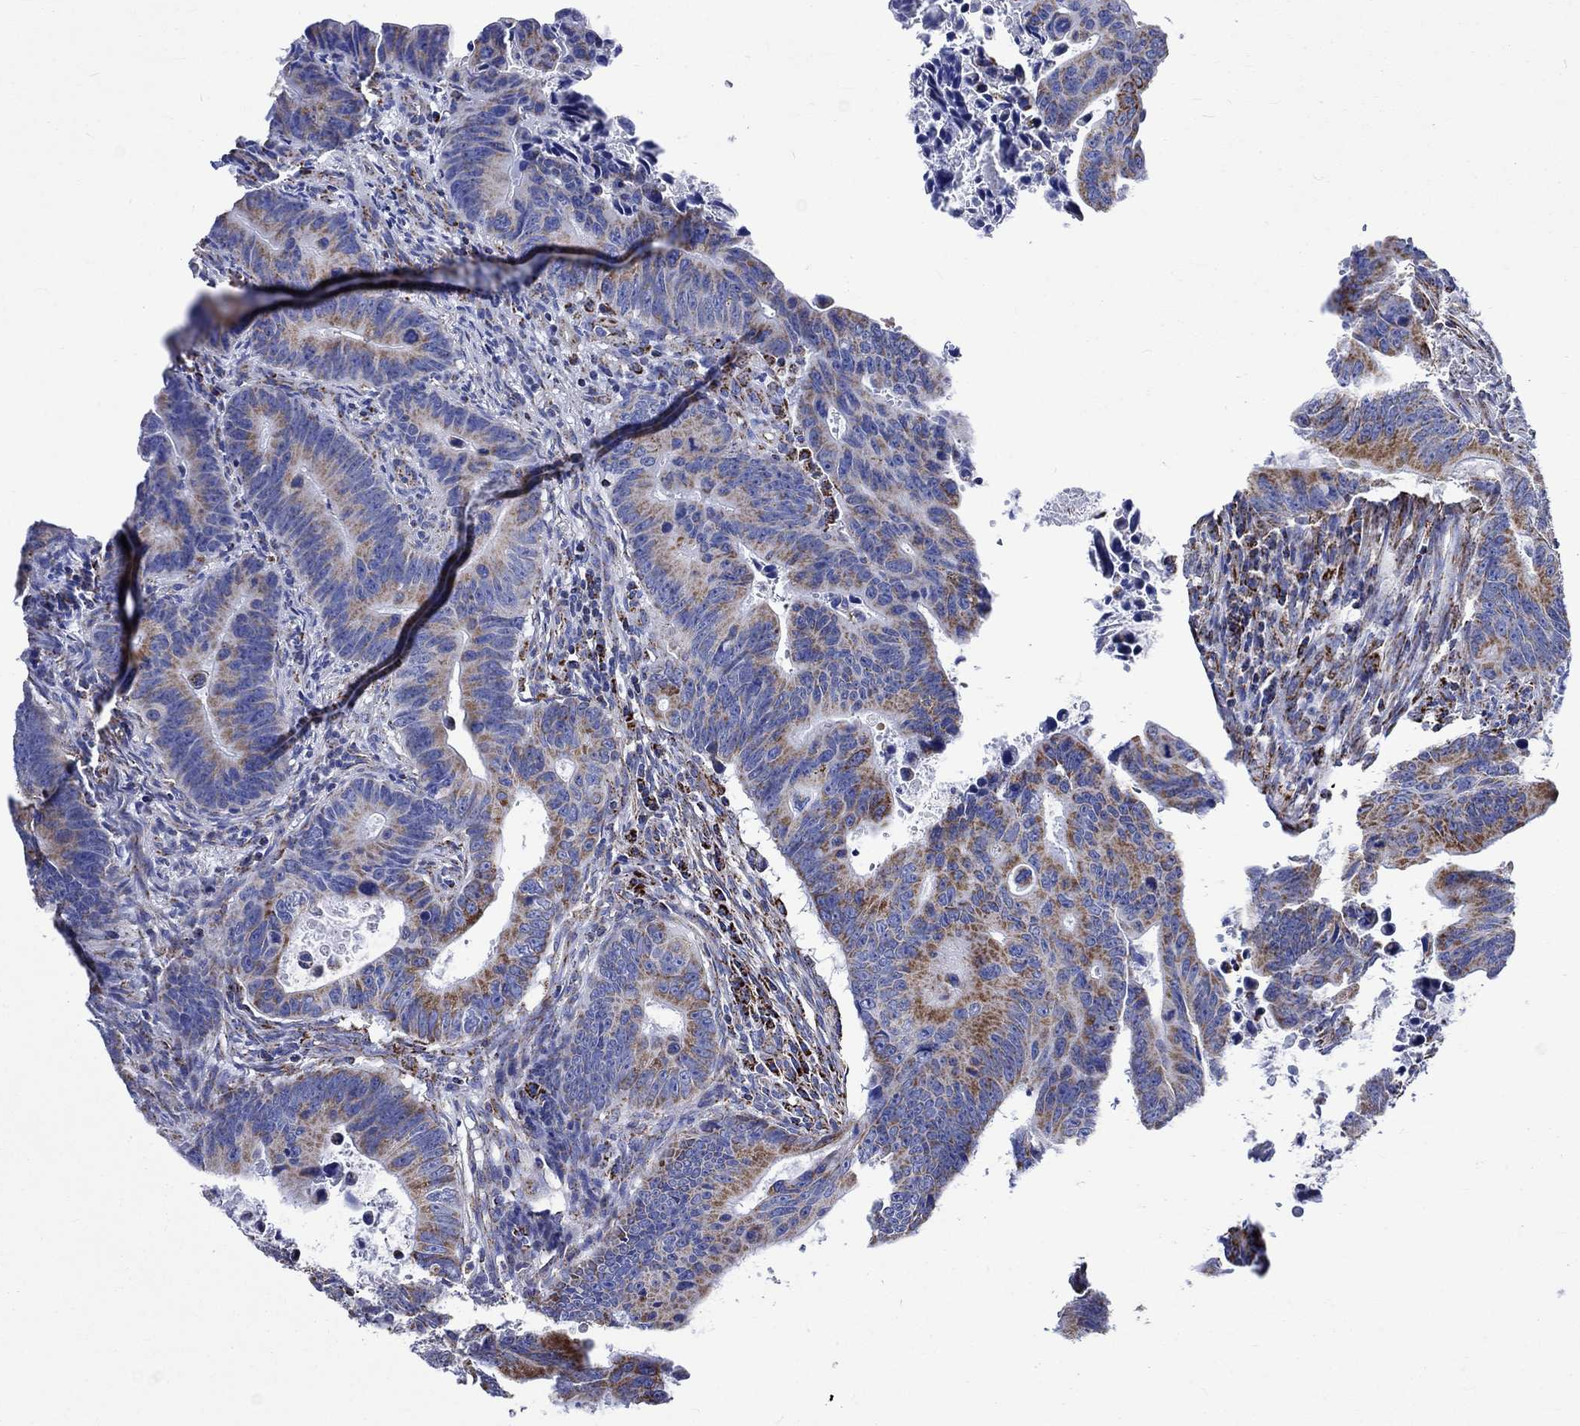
{"staining": {"intensity": "strong", "quantity": "<25%", "location": "cytoplasmic/membranous"}, "tissue": "colorectal cancer", "cell_type": "Tumor cells", "image_type": "cancer", "snomed": [{"axis": "morphology", "description": "Adenocarcinoma, NOS"}, {"axis": "topography", "description": "Colon"}], "caption": "This is an image of immunohistochemistry staining of adenocarcinoma (colorectal), which shows strong positivity in the cytoplasmic/membranous of tumor cells.", "gene": "RCE1", "patient": {"sex": "female", "age": 87}}